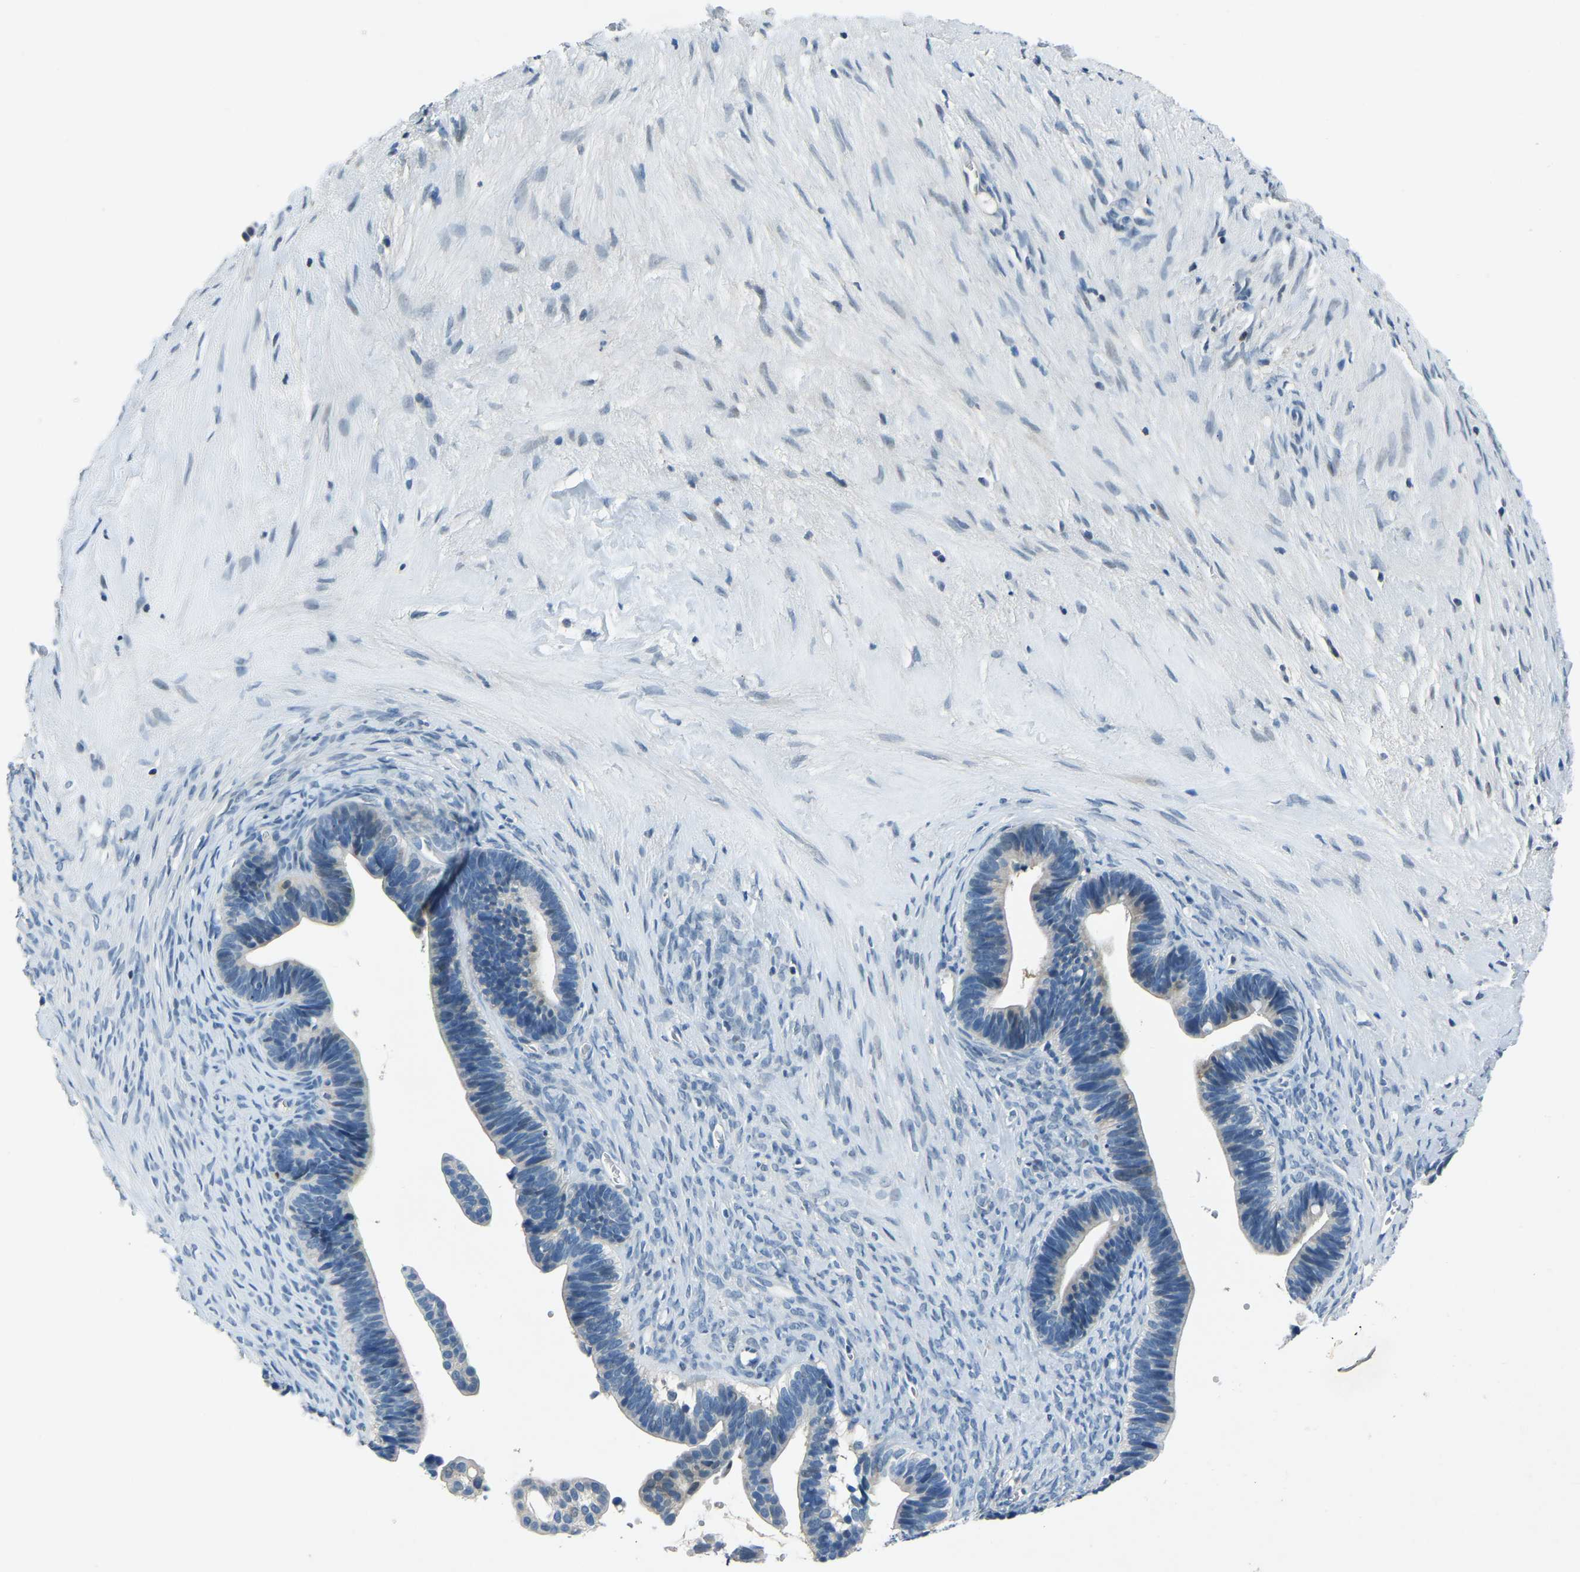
{"staining": {"intensity": "weak", "quantity": "<25%", "location": "cytoplasmic/membranous"}, "tissue": "ovarian cancer", "cell_type": "Tumor cells", "image_type": "cancer", "snomed": [{"axis": "morphology", "description": "Cystadenocarcinoma, serous, NOS"}, {"axis": "topography", "description": "Ovary"}], "caption": "An IHC micrograph of serous cystadenocarcinoma (ovarian) is shown. There is no staining in tumor cells of serous cystadenocarcinoma (ovarian). Brightfield microscopy of immunohistochemistry (IHC) stained with DAB (3,3'-diaminobenzidine) (brown) and hematoxylin (blue), captured at high magnification.", "gene": "XIRP1", "patient": {"sex": "female", "age": 56}}